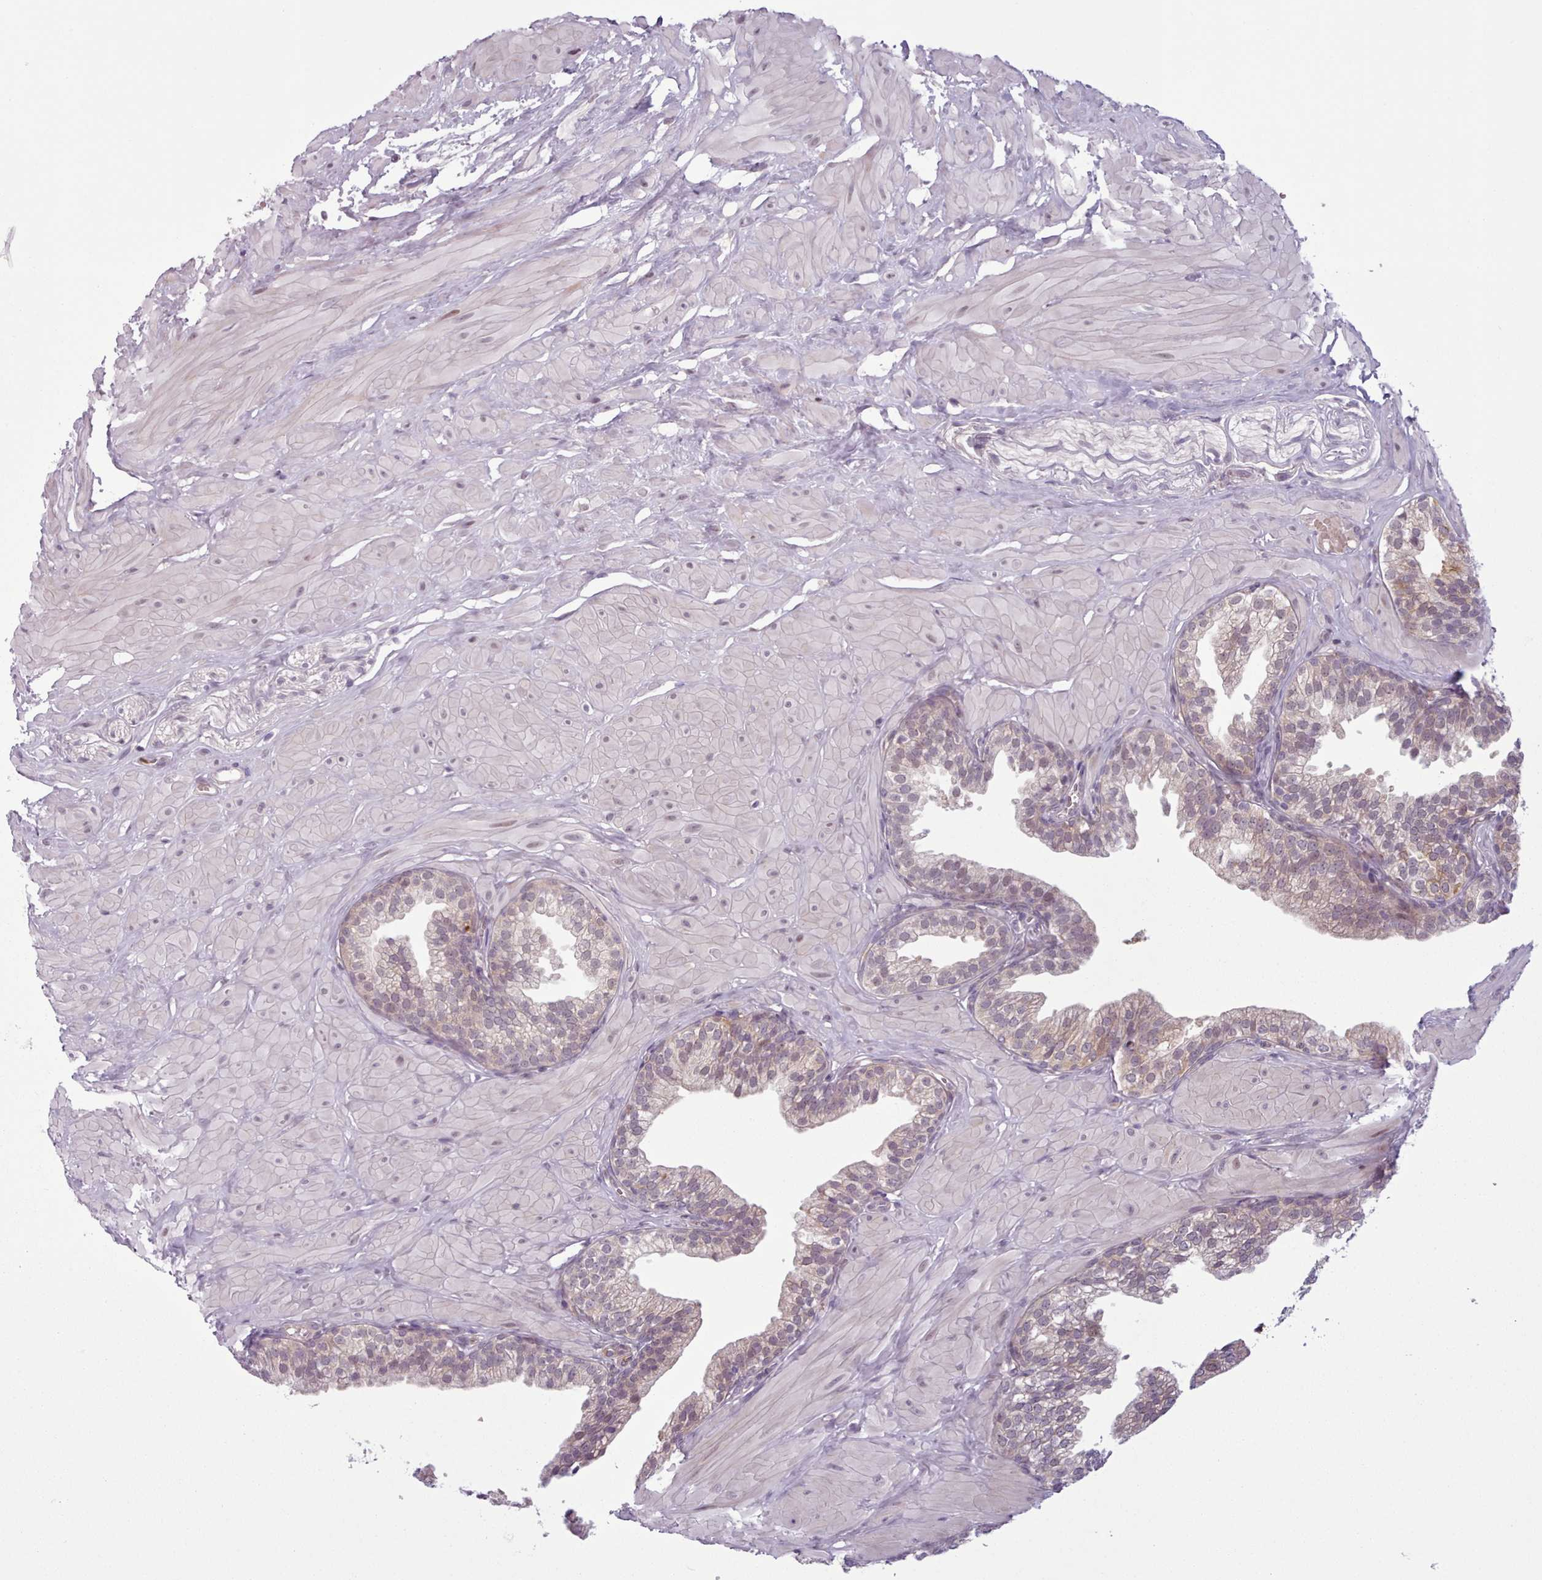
{"staining": {"intensity": "weak", "quantity": "25%-75%", "location": "cytoplasmic/membranous,nuclear"}, "tissue": "prostate", "cell_type": "Glandular cells", "image_type": "normal", "snomed": [{"axis": "morphology", "description": "Normal tissue, NOS"}, {"axis": "topography", "description": "Prostate"}, {"axis": "topography", "description": "Peripheral nerve tissue"}], "caption": "Immunohistochemical staining of benign human prostate demonstrates low levels of weak cytoplasmic/membranous,nuclear positivity in approximately 25%-75% of glandular cells.", "gene": "KBTBD6", "patient": {"sex": "male", "age": 55}}